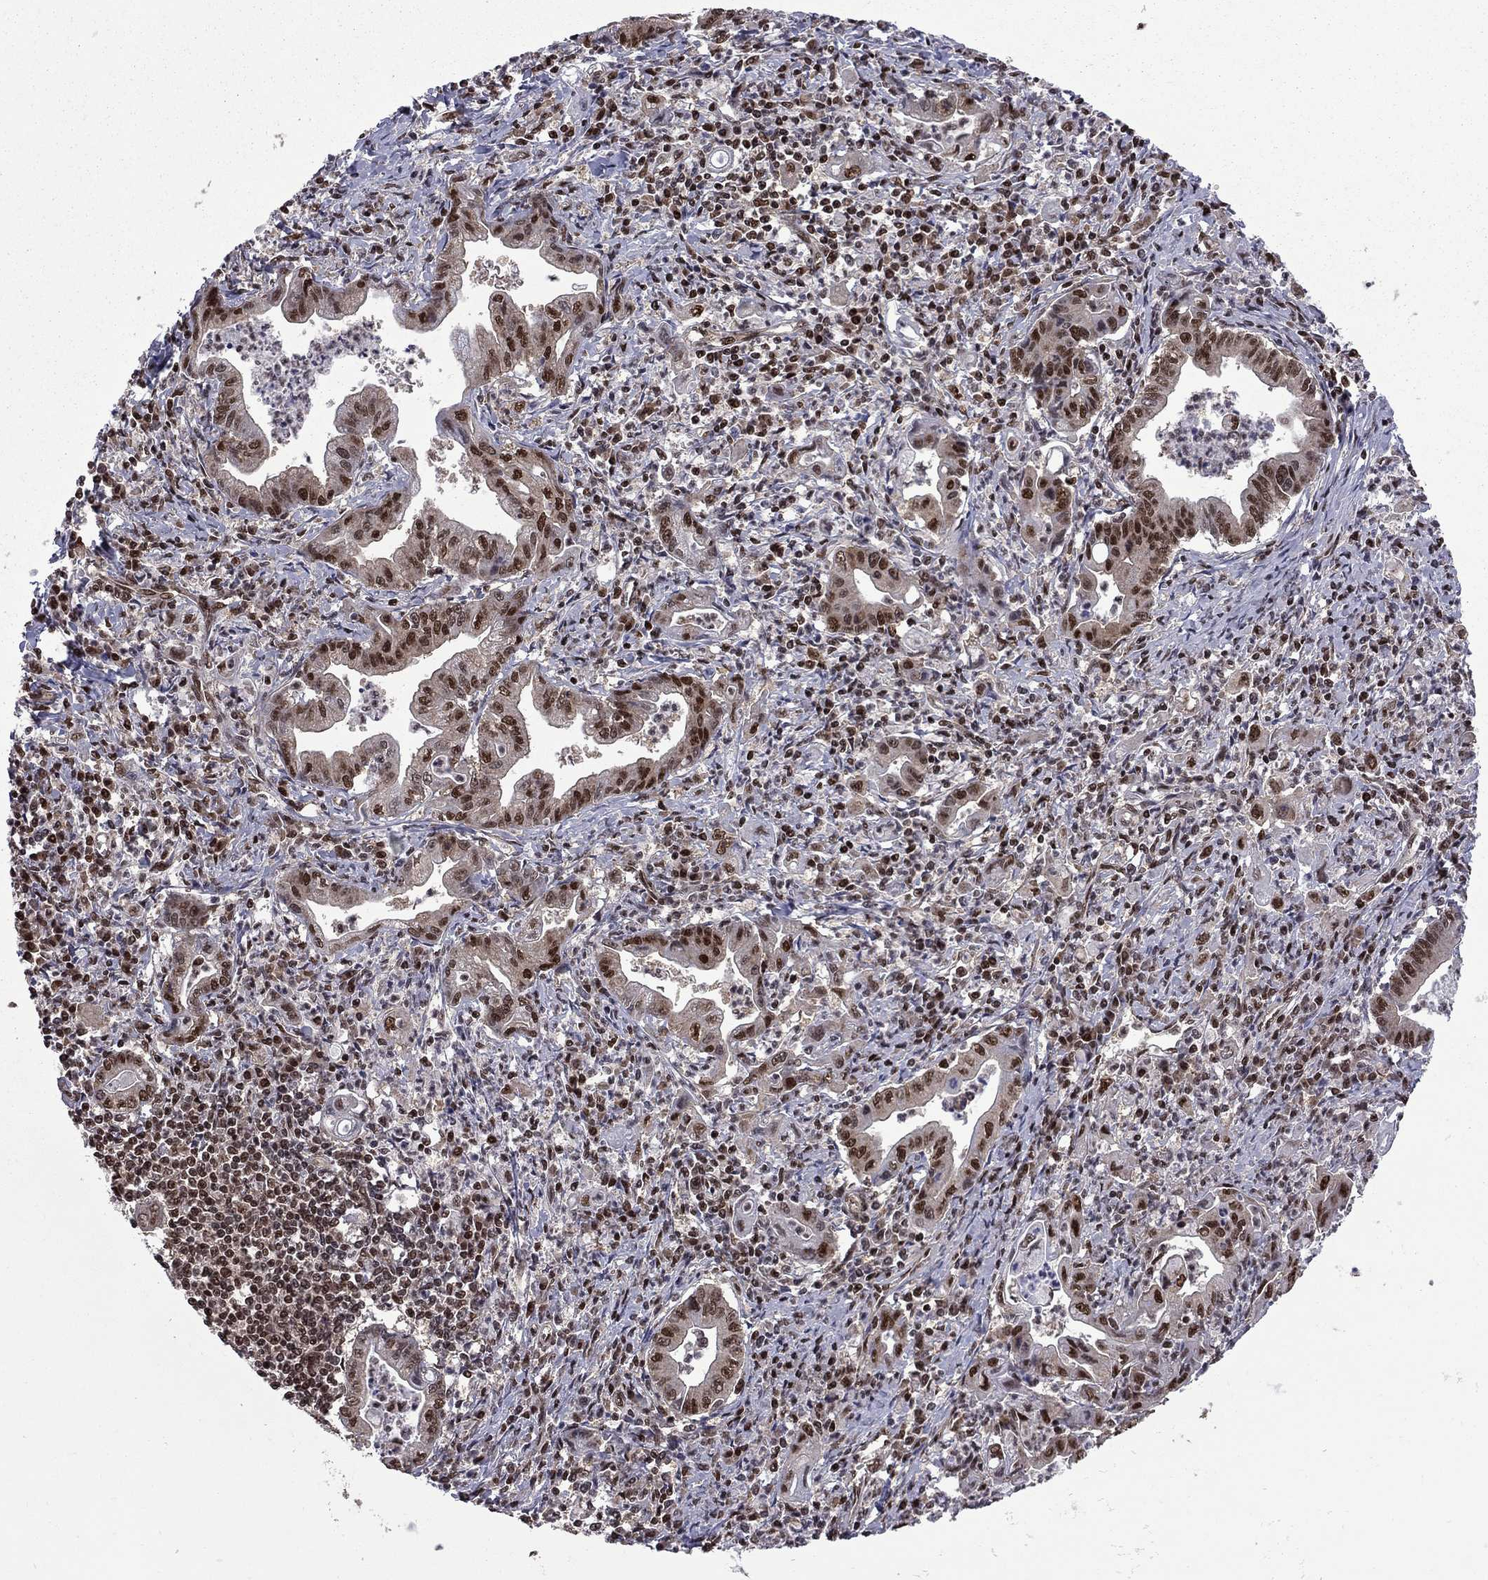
{"staining": {"intensity": "strong", "quantity": ">75%", "location": "nuclear"}, "tissue": "stomach cancer", "cell_type": "Tumor cells", "image_type": "cancer", "snomed": [{"axis": "morphology", "description": "Adenocarcinoma, NOS"}, {"axis": "topography", "description": "Stomach, upper"}], "caption": "Stomach cancer (adenocarcinoma) stained with a brown dye exhibits strong nuclear positive expression in about >75% of tumor cells.", "gene": "MED25", "patient": {"sex": "female", "age": 79}}